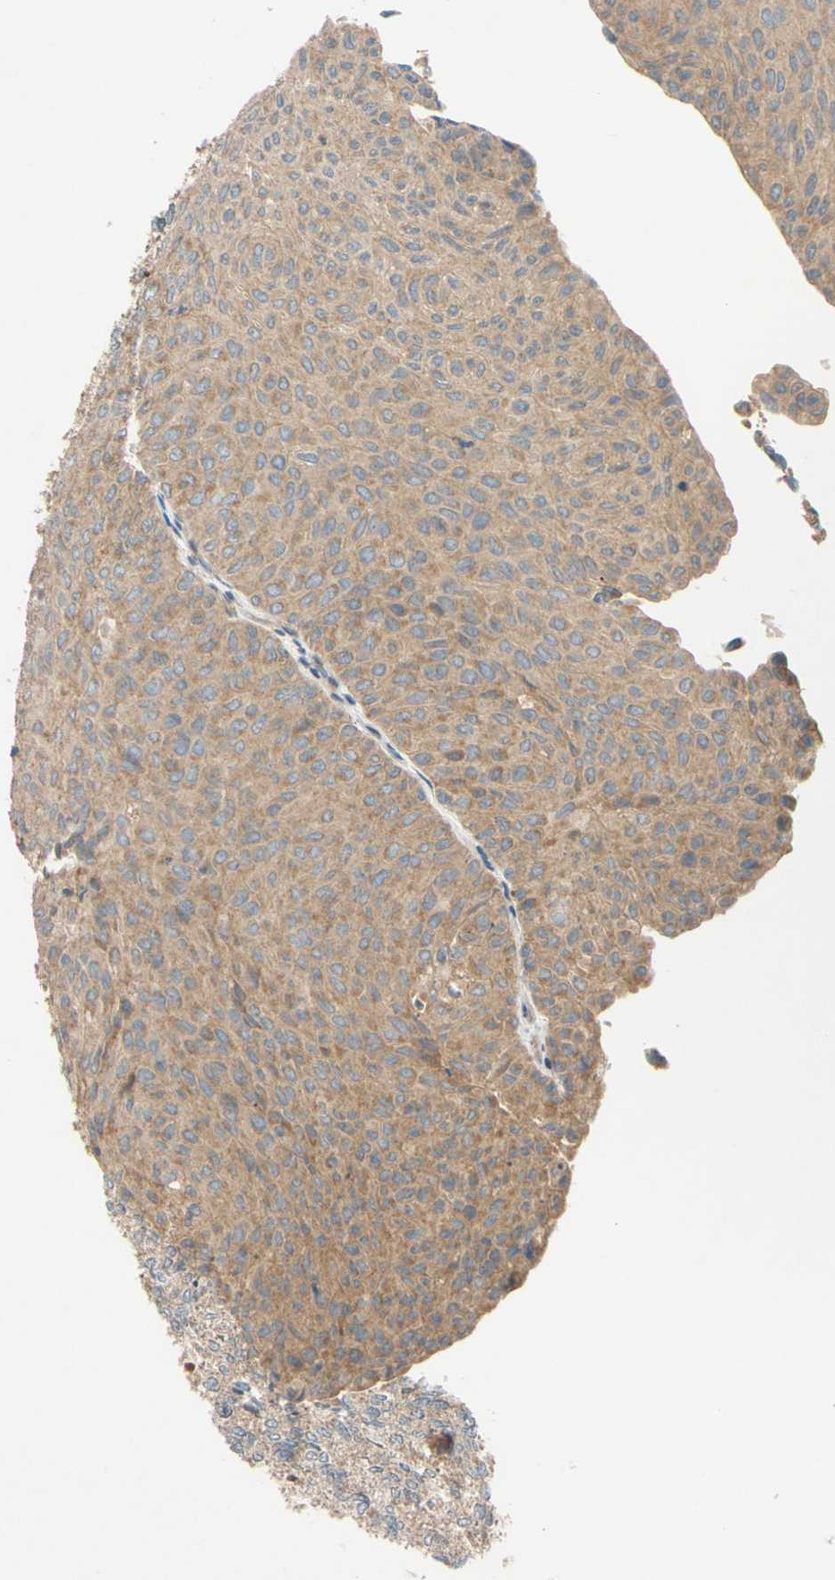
{"staining": {"intensity": "moderate", "quantity": ">75%", "location": "cytoplasmic/membranous"}, "tissue": "urothelial cancer", "cell_type": "Tumor cells", "image_type": "cancer", "snomed": [{"axis": "morphology", "description": "Urothelial carcinoma, Low grade"}, {"axis": "topography", "description": "Urinary bladder"}], "caption": "Tumor cells exhibit medium levels of moderate cytoplasmic/membranous positivity in approximately >75% of cells in human urothelial cancer. (Stains: DAB (3,3'-diaminobenzidine) in brown, nuclei in blue, Microscopy: brightfield microscopy at high magnification).", "gene": "MBTPS2", "patient": {"sex": "male", "age": 78}}